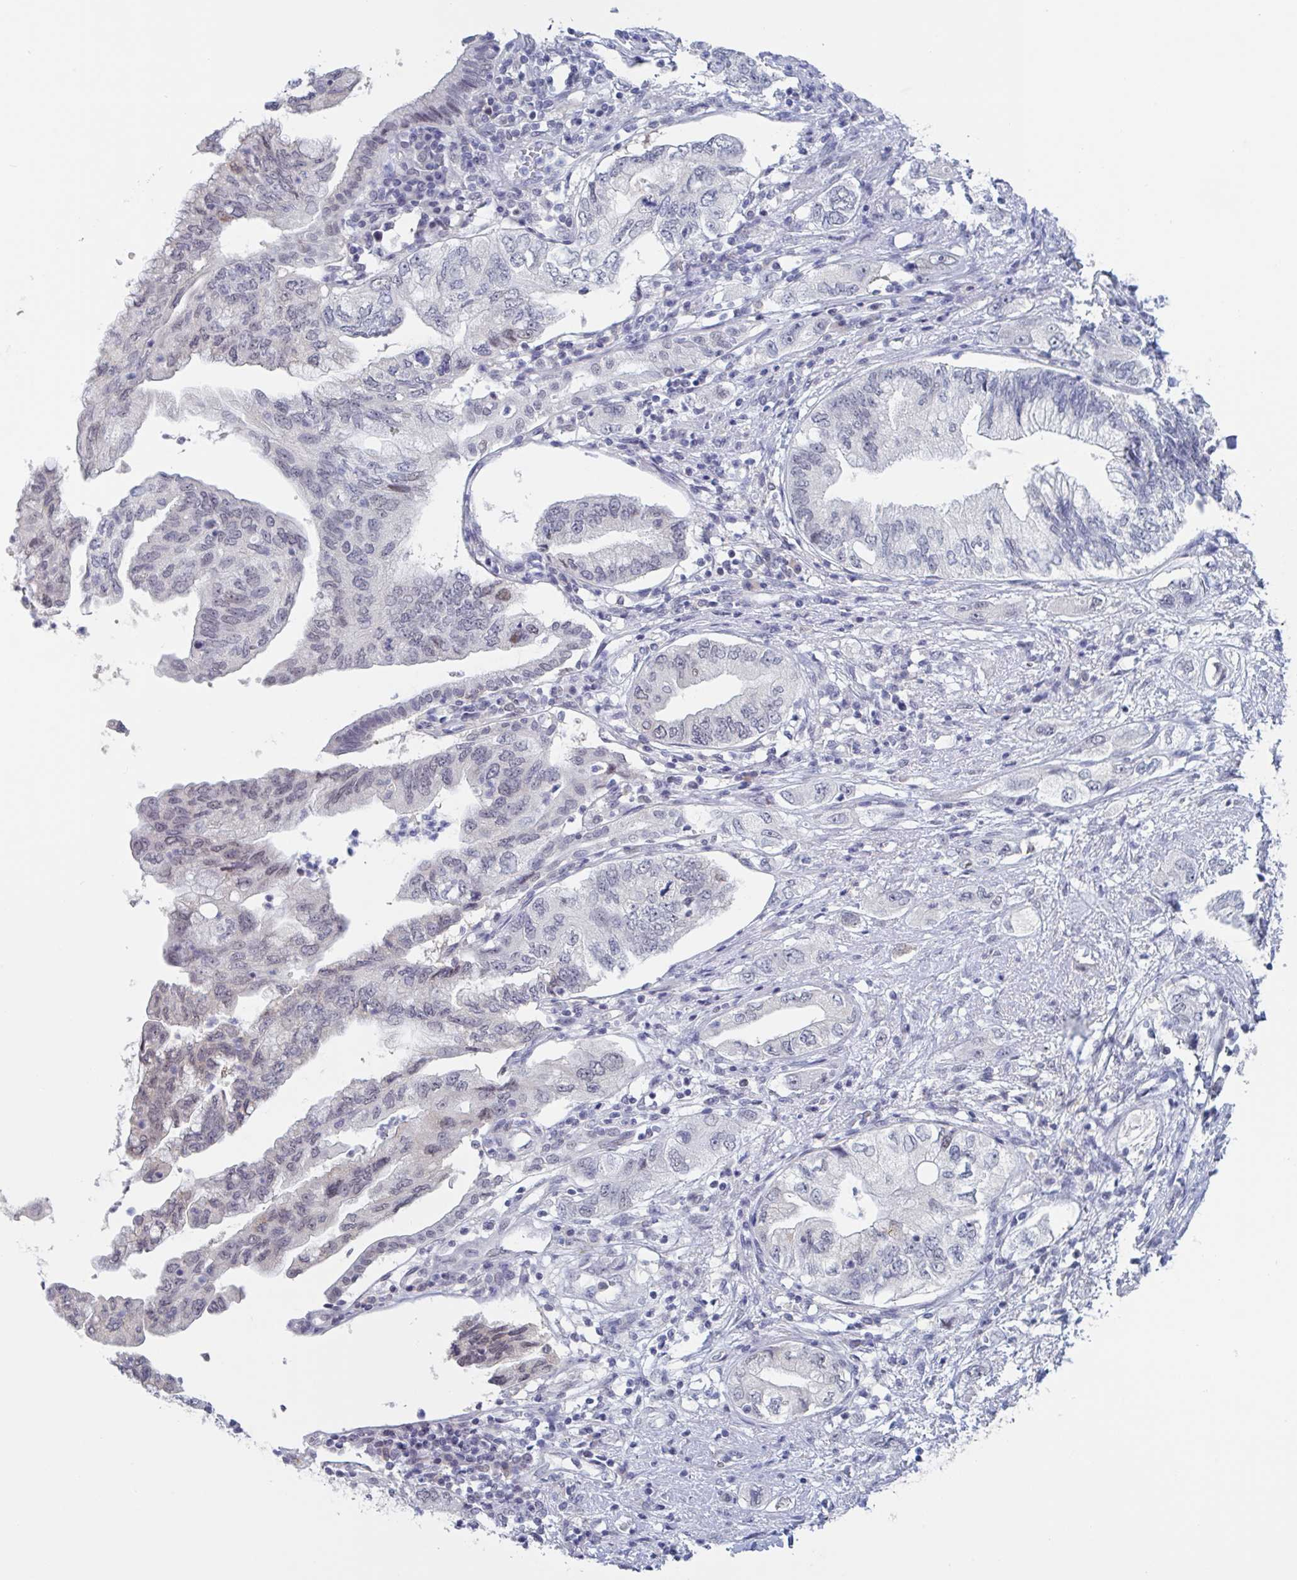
{"staining": {"intensity": "weak", "quantity": "<25%", "location": "nuclear"}, "tissue": "pancreatic cancer", "cell_type": "Tumor cells", "image_type": "cancer", "snomed": [{"axis": "morphology", "description": "Adenocarcinoma, NOS"}, {"axis": "topography", "description": "Pancreas"}], "caption": "Pancreatic cancer stained for a protein using immunohistochemistry exhibits no staining tumor cells.", "gene": "KDM4D", "patient": {"sex": "female", "age": 73}}